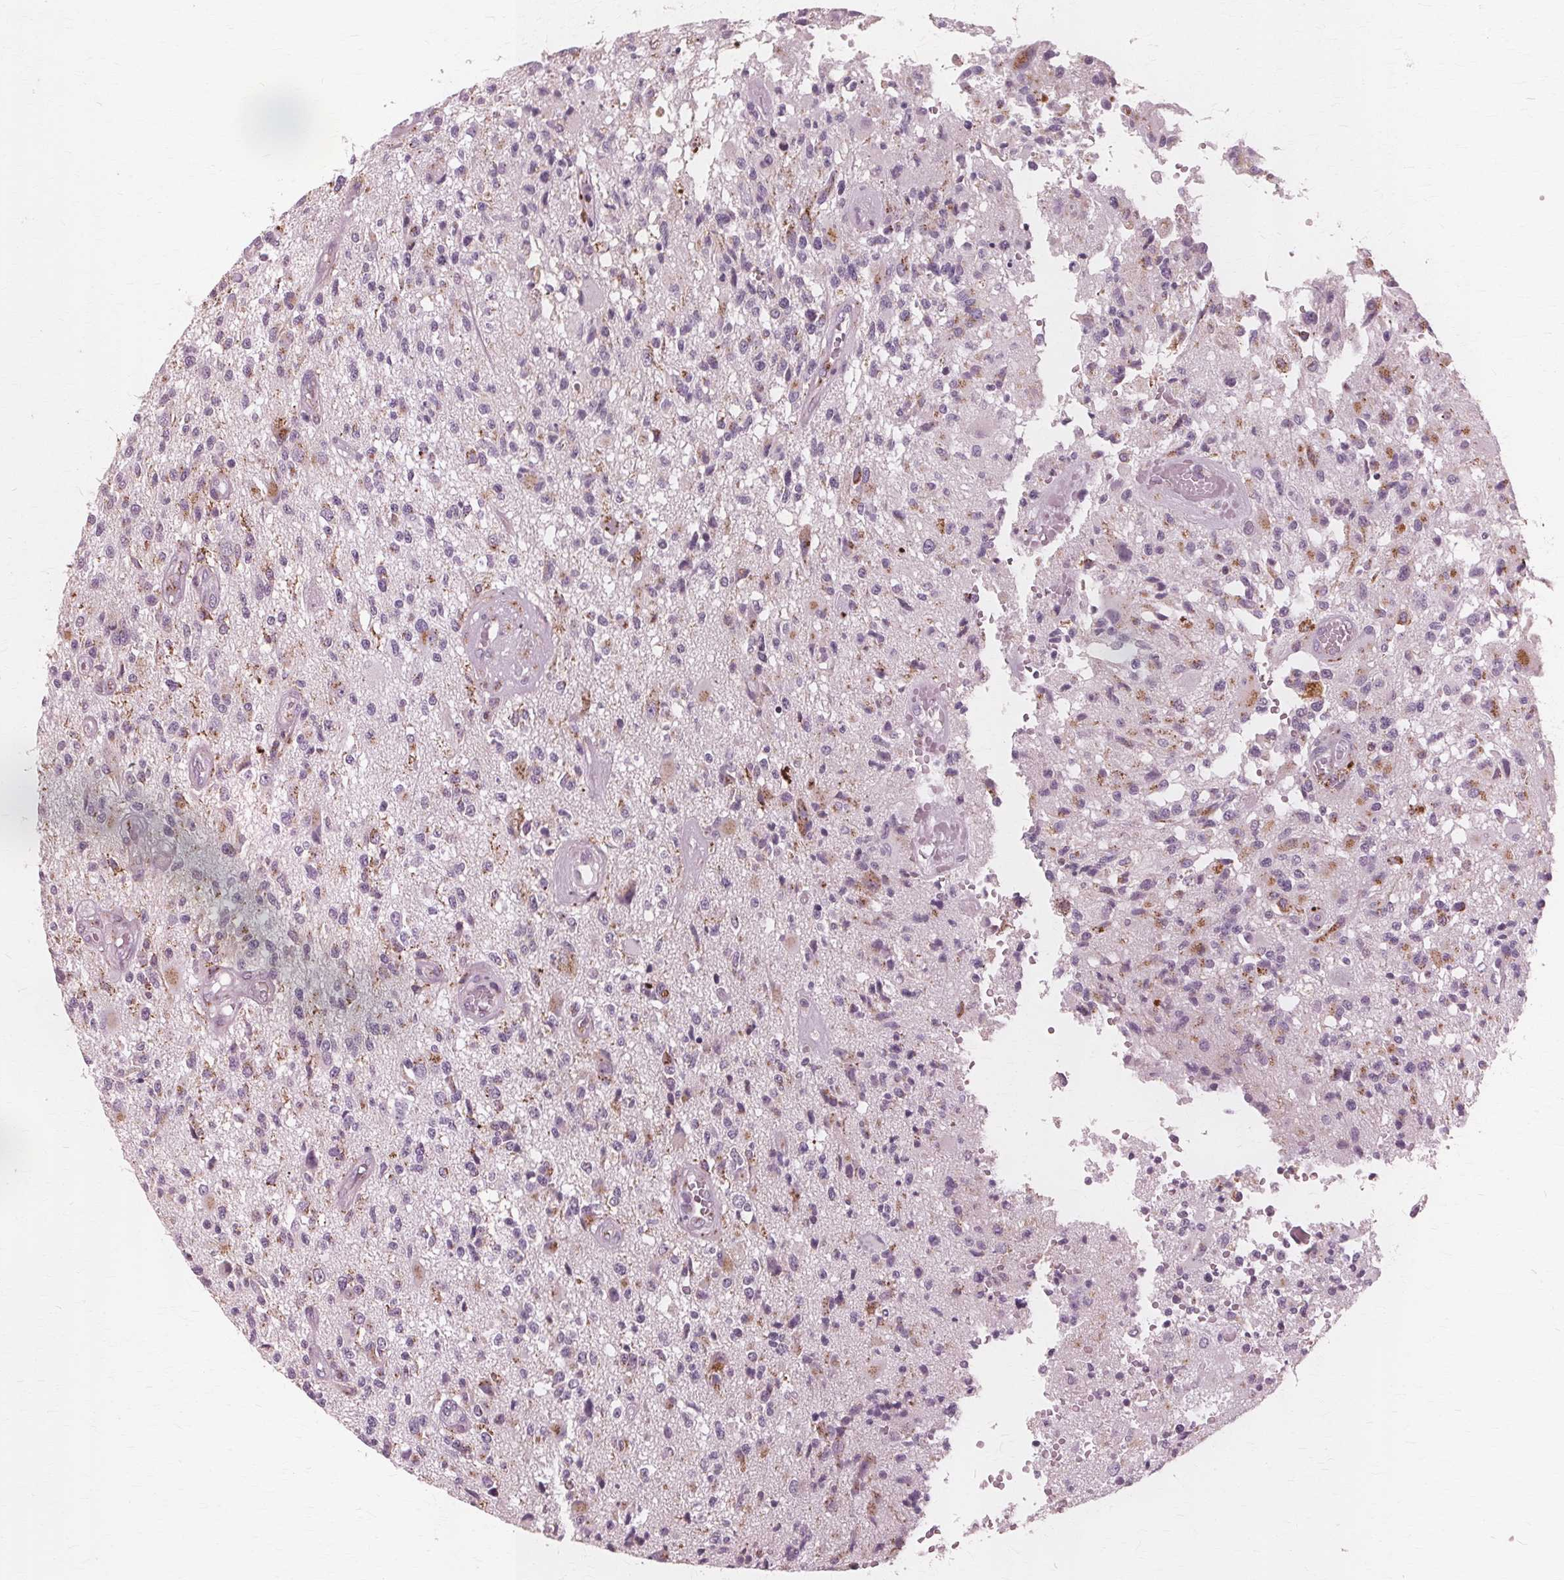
{"staining": {"intensity": "moderate", "quantity": "<25%", "location": "cytoplasmic/membranous"}, "tissue": "glioma", "cell_type": "Tumor cells", "image_type": "cancer", "snomed": [{"axis": "morphology", "description": "Glioma, malignant, High grade"}, {"axis": "topography", "description": "Brain"}], "caption": "Immunohistochemistry micrograph of neoplastic tissue: glioma stained using IHC demonstrates low levels of moderate protein expression localized specifically in the cytoplasmic/membranous of tumor cells, appearing as a cytoplasmic/membranous brown color.", "gene": "DNASE2", "patient": {"sex": "female", "age": 63}}